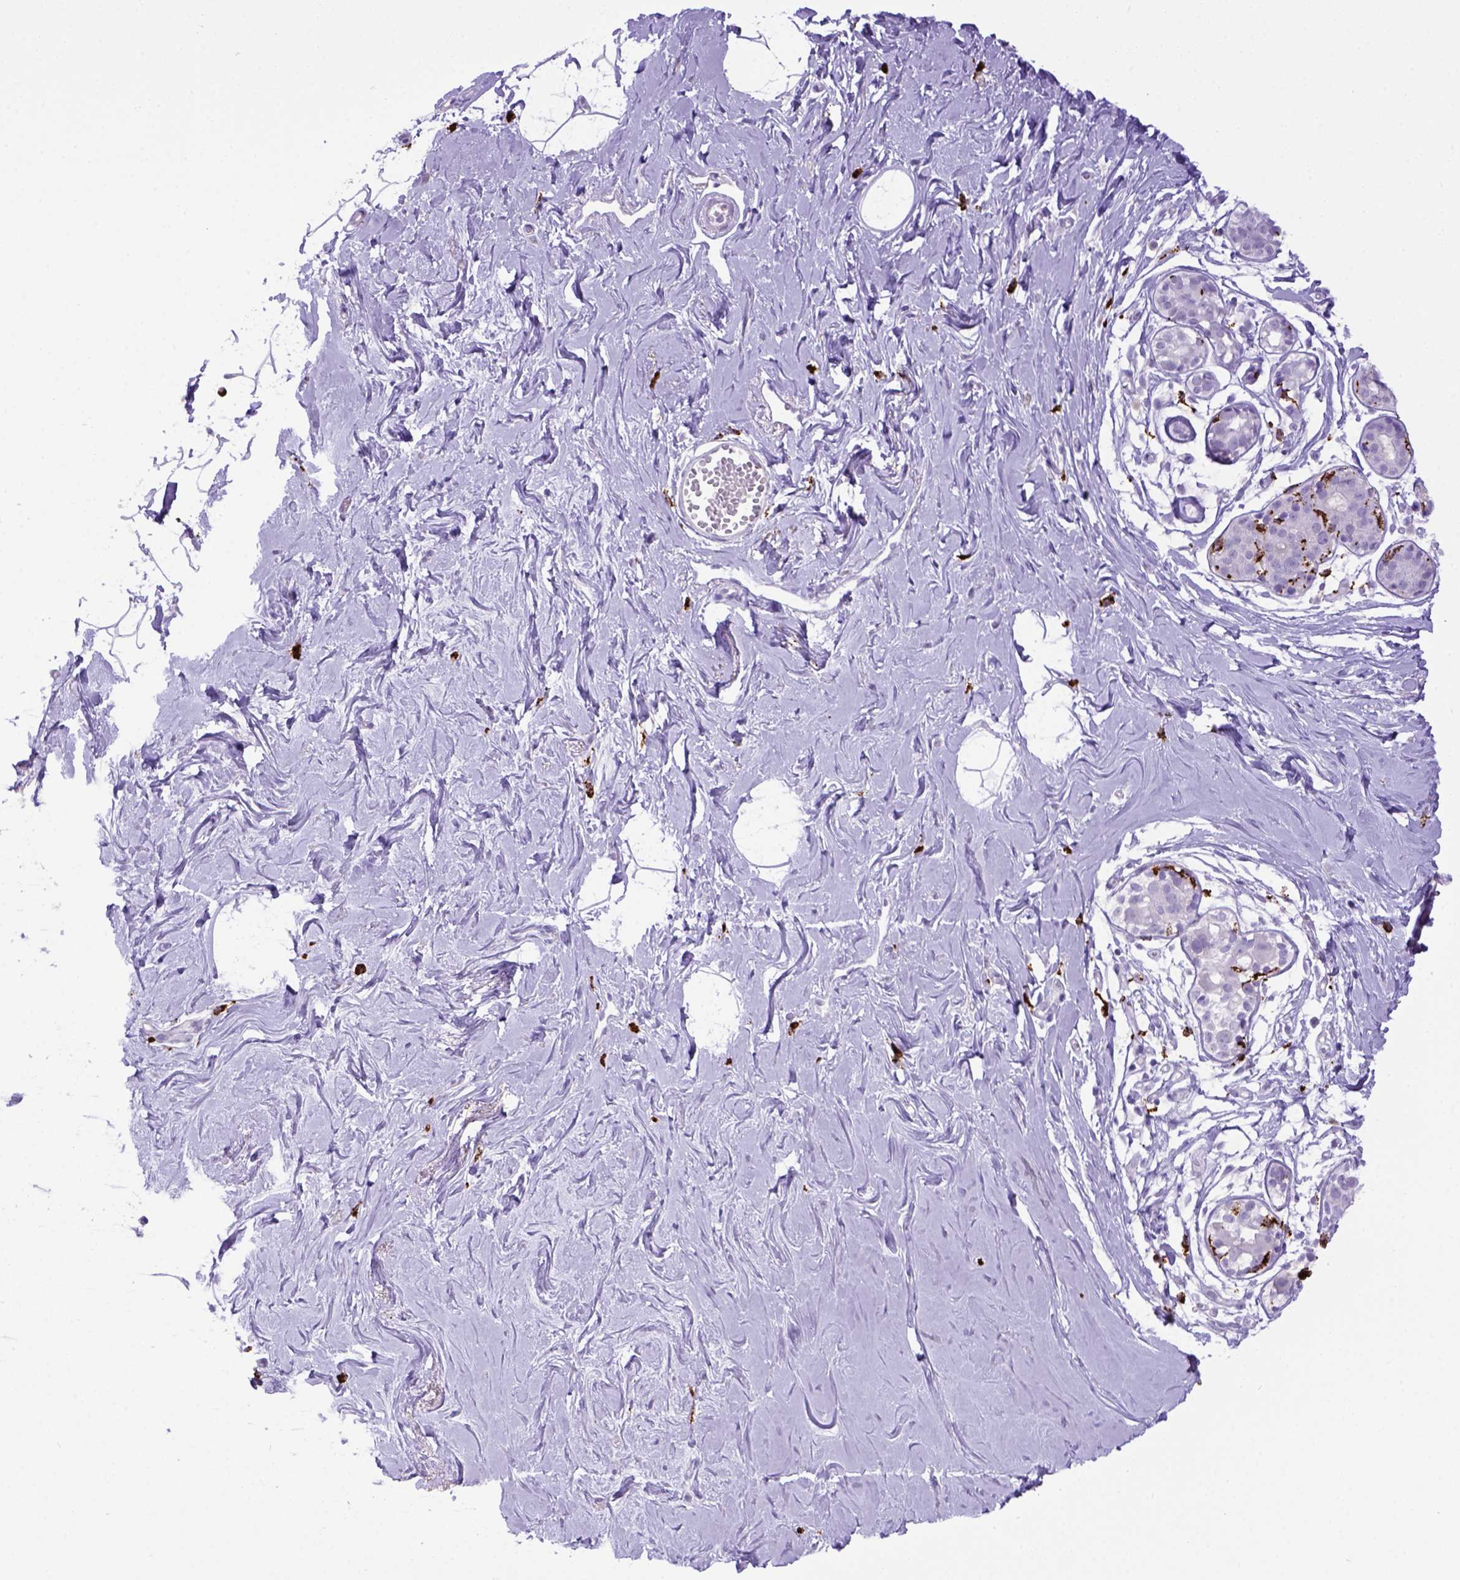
{"staining": {"intensity": "negative", "quantity": "none", "location": "none"}, "tissue": "breast", "cell_type": "Adipocytes", "image_type": "normal", "snomed": [{"axis": "morphology", "description": "Normal tissue, NOS"}, {"axis": "topography", "description": "Breast"}], "caption": "Immunohistochemical staining of normal human breast shows no significant expression in adipocytes.", "gene": "CD68", "patient": {"sex": "female", "age": 49}}